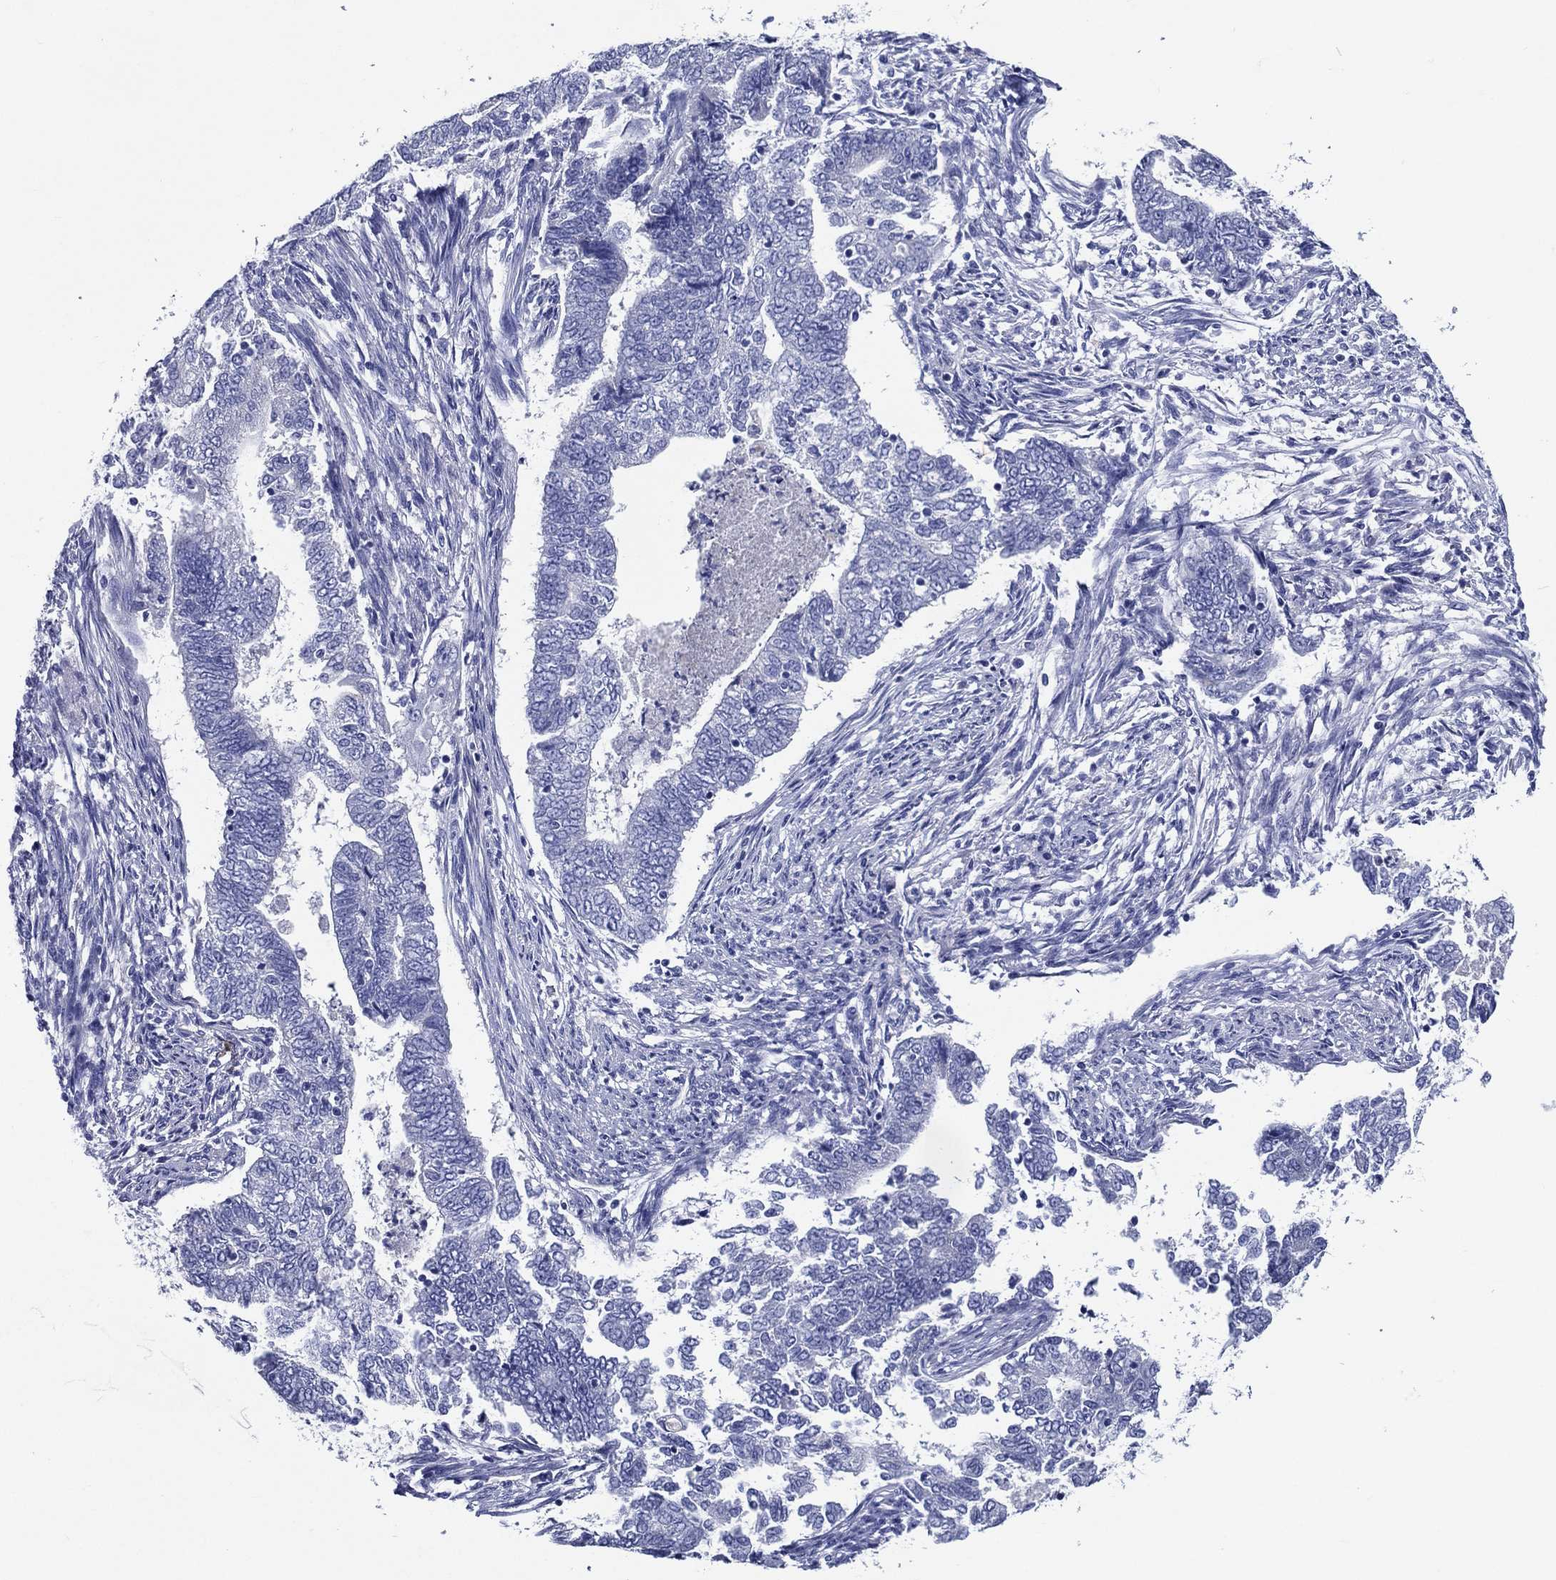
{"staining": {"intensity": "negative", "quantity": "none", "location": "none"}, "tissue": "endometrial cancer", "cell_type": "Tumor cells", "image_type": "cancer", "snomed": [{"axis": "morphology", "description": "Adenocarcinoma, NOS"}, {"axis": "topography", "description": "Endometrium"}], "caption": "Human adenocarcinoma (endometrial) stained for a protein using immunohistochemistry (IHC) reveals no expression in tumor cells.", "gene": "ACE2", "patient": {"sex": "female", "age": 65}}